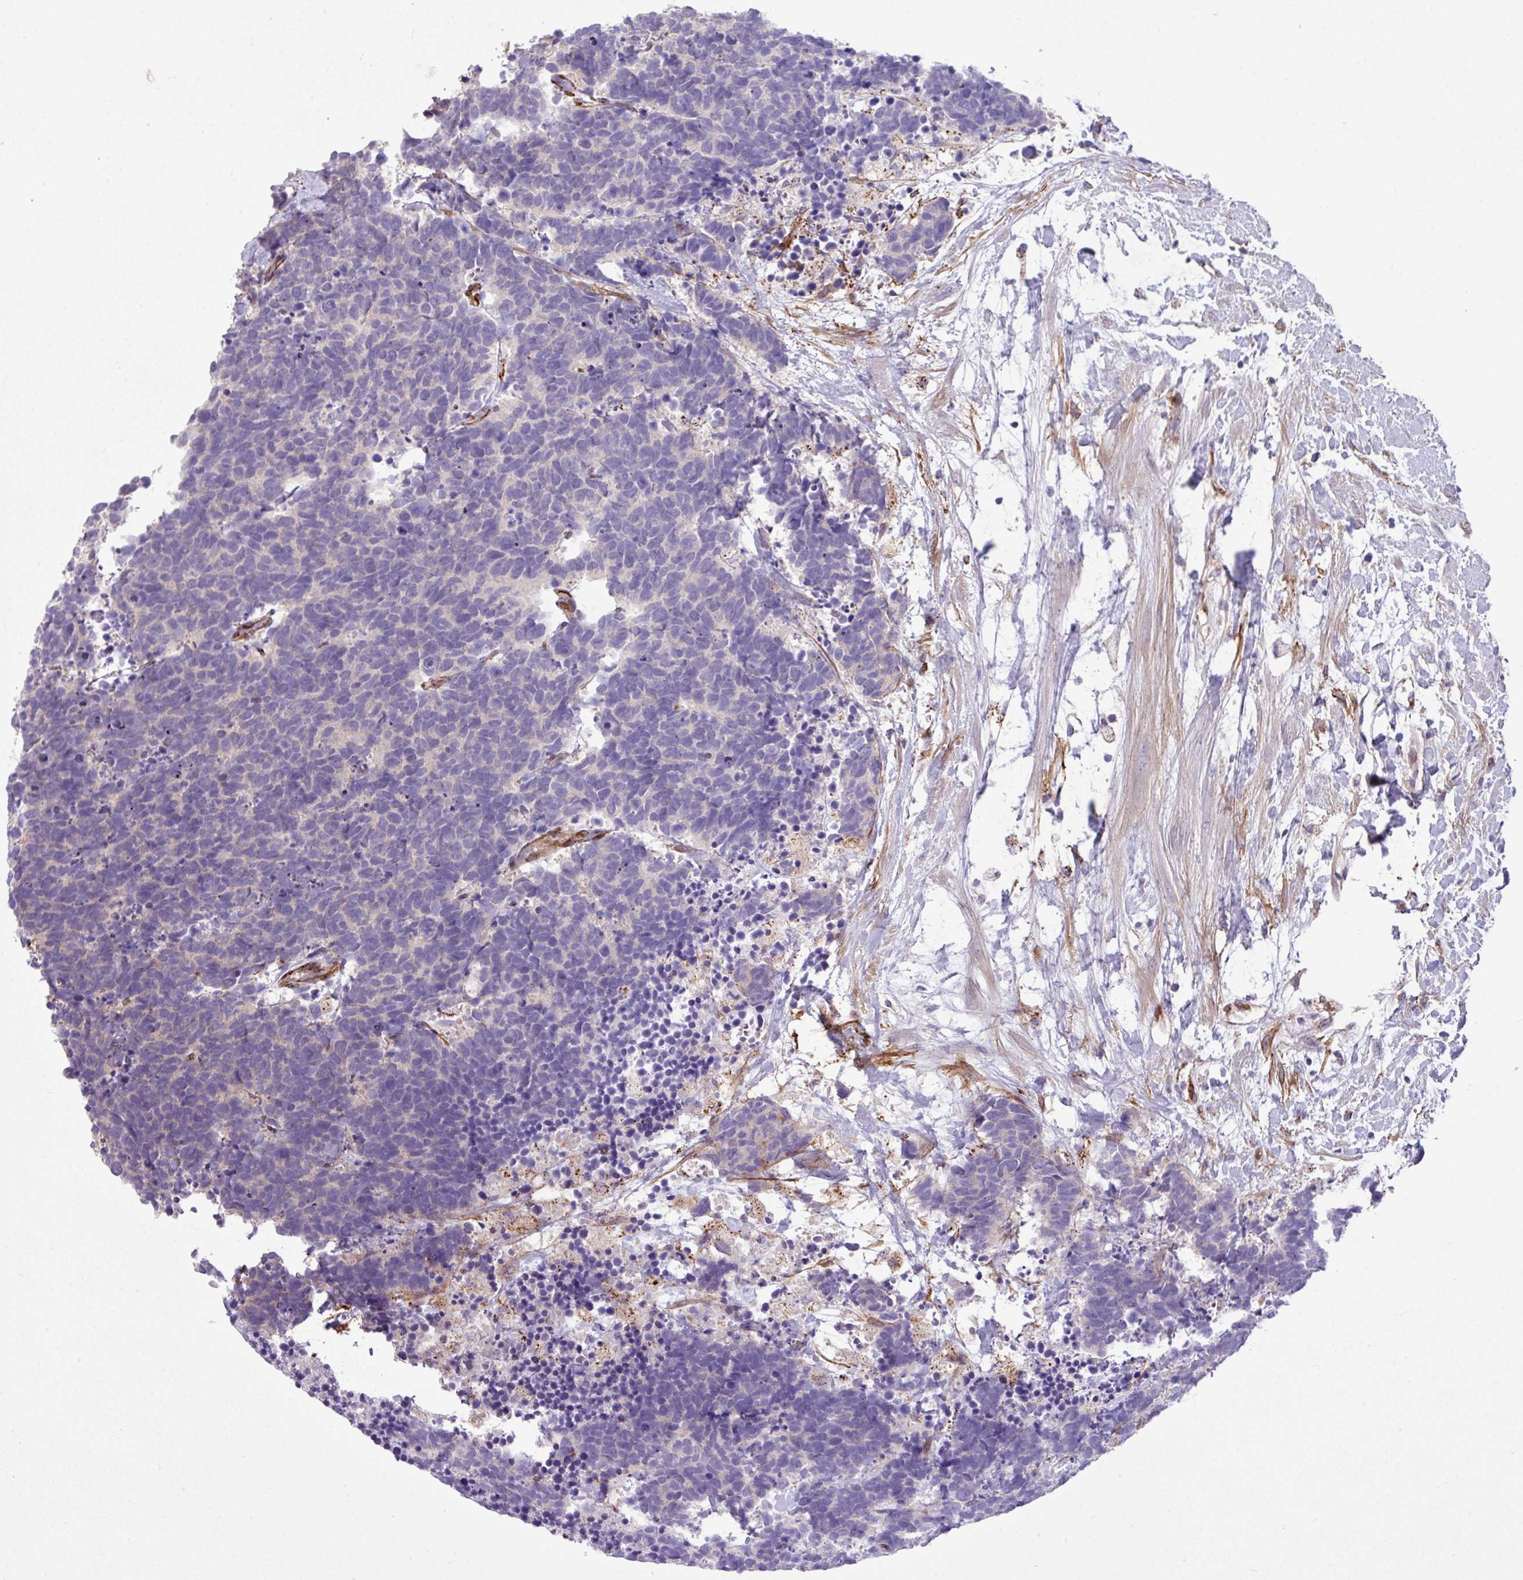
{"staining": {"intensity": "negative", "quantity": "none", "location": "none"}, "tissue": "carcinoid", "cell_type": "Tumor cells", "image_type": "cancer", "snomed": [{"axis": "morphology", "description": "Carcinoma, NOS"}, {"axis": "morphology", "description": "Carcinoid, malignant, NOS"}, {"axis": "topography", "description": "Prostate"}], "caption": "Image shows no protein expression in tumor cells of carcinoid tissue. (DAB (3,3'-diaminobenzidine) IHC visualized using brightfield microscopy, high magnification).", "gene": "CD248", "patient": {"sex": "male", "age": 57}}